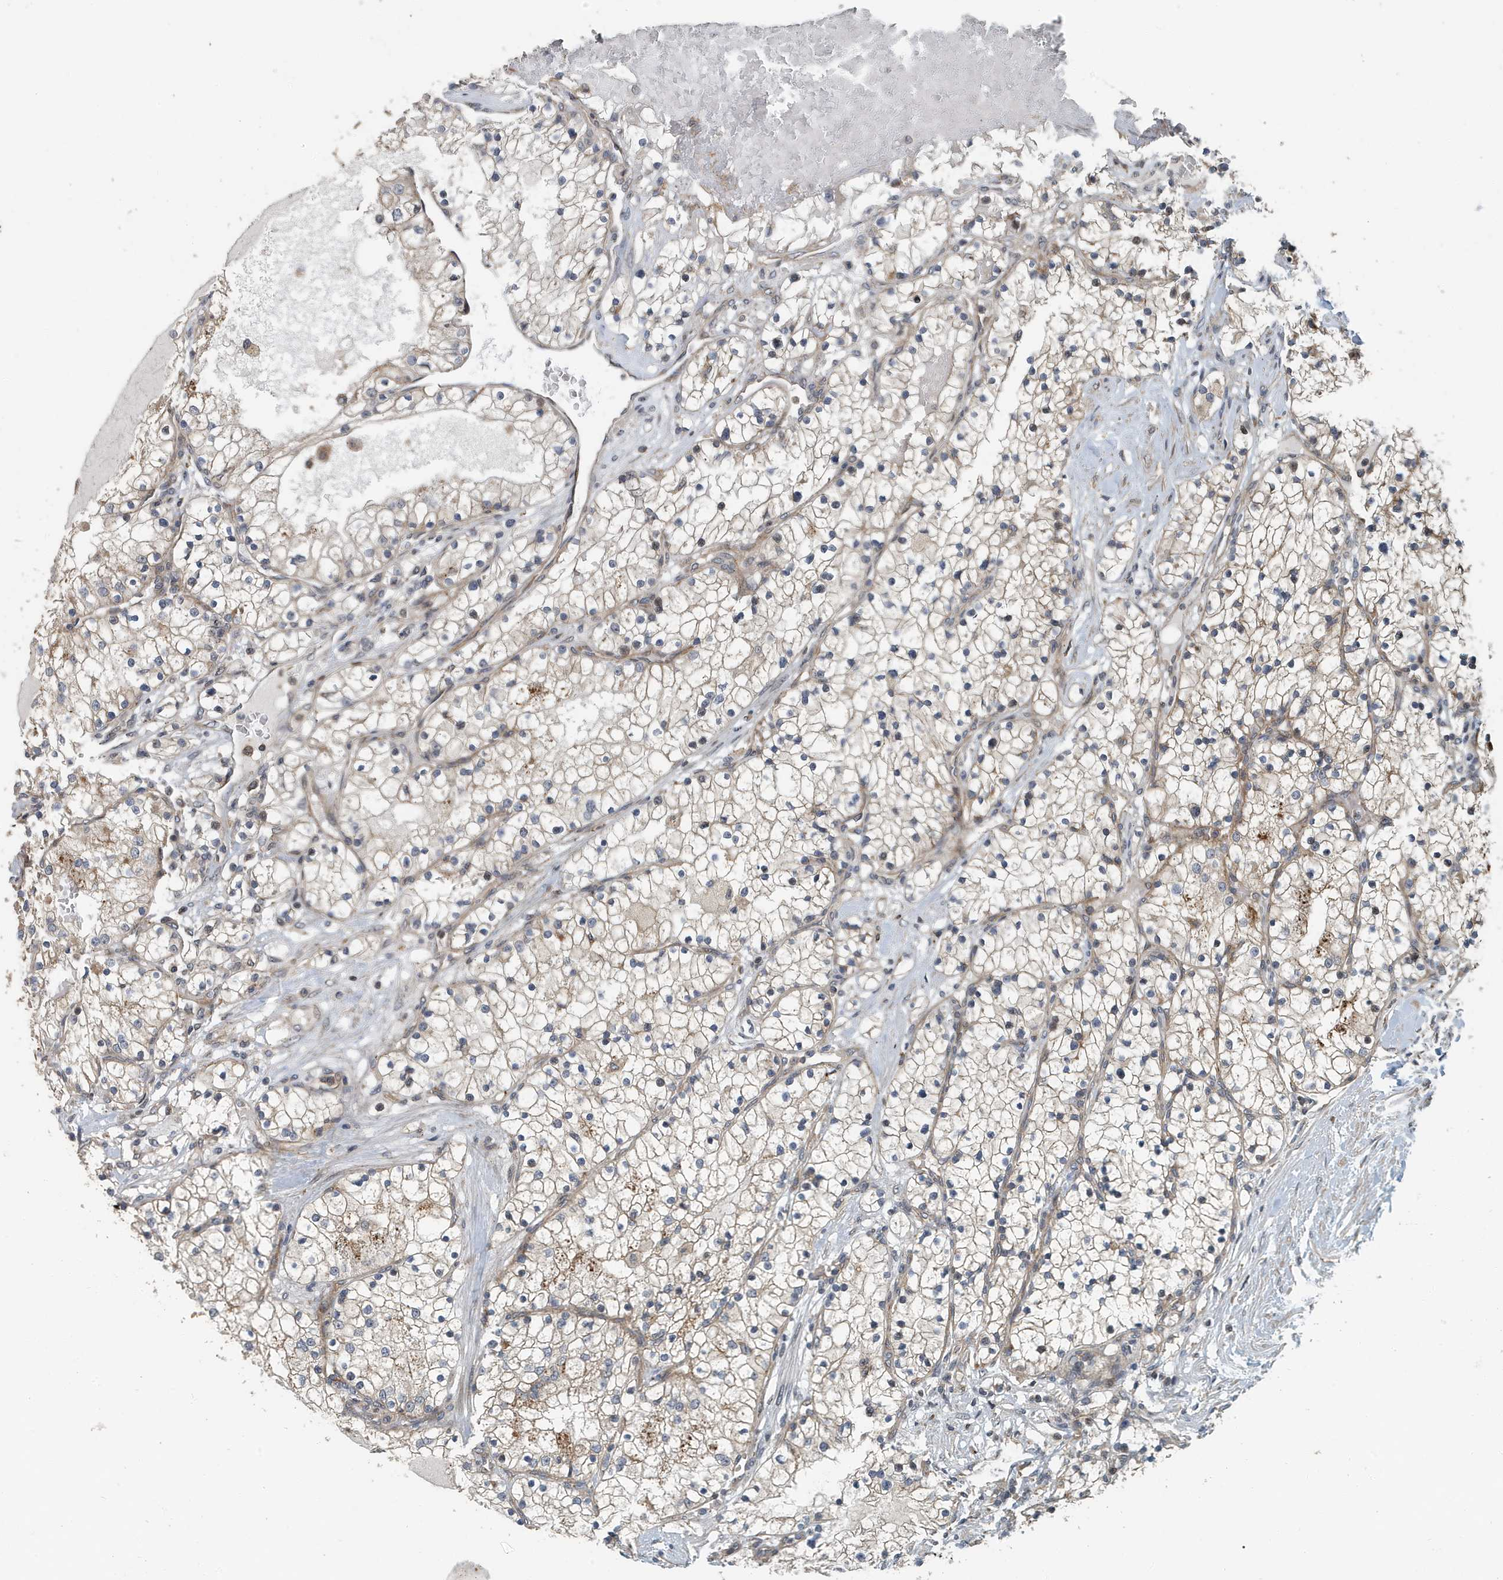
{"staining": {"intensity": "moderate", "quantity": "<25%", "location": "cytoplasmic/membranous"}, "tissue": "renal cancer", "cell_type": "Tumor cells", "image_type": "cancer", "snomed": [{"axis": "morphology", "description": "Normal tissue, NOS"}, {"axis": "morphology", "description": "Adenocarcinoma, NOS"}, {"axis": "topography", "description": "Kidney"}], "caption": "IHC staining of renal cancer (adenocarcinoma), which demonstrates low levels of moderate cytoplasmic/membranous expression in approximately <25% of tumor cells indicating moderate cytoplasmic/membranous protein positivity. The staining was performed using DAB (3,3'-diaminobenzidine) (brown) for protein detection and nuclei were counterstained in hematoxylin (blue).", "gene": "KIF15", "patient": {"sex": "male", "age": 68}}